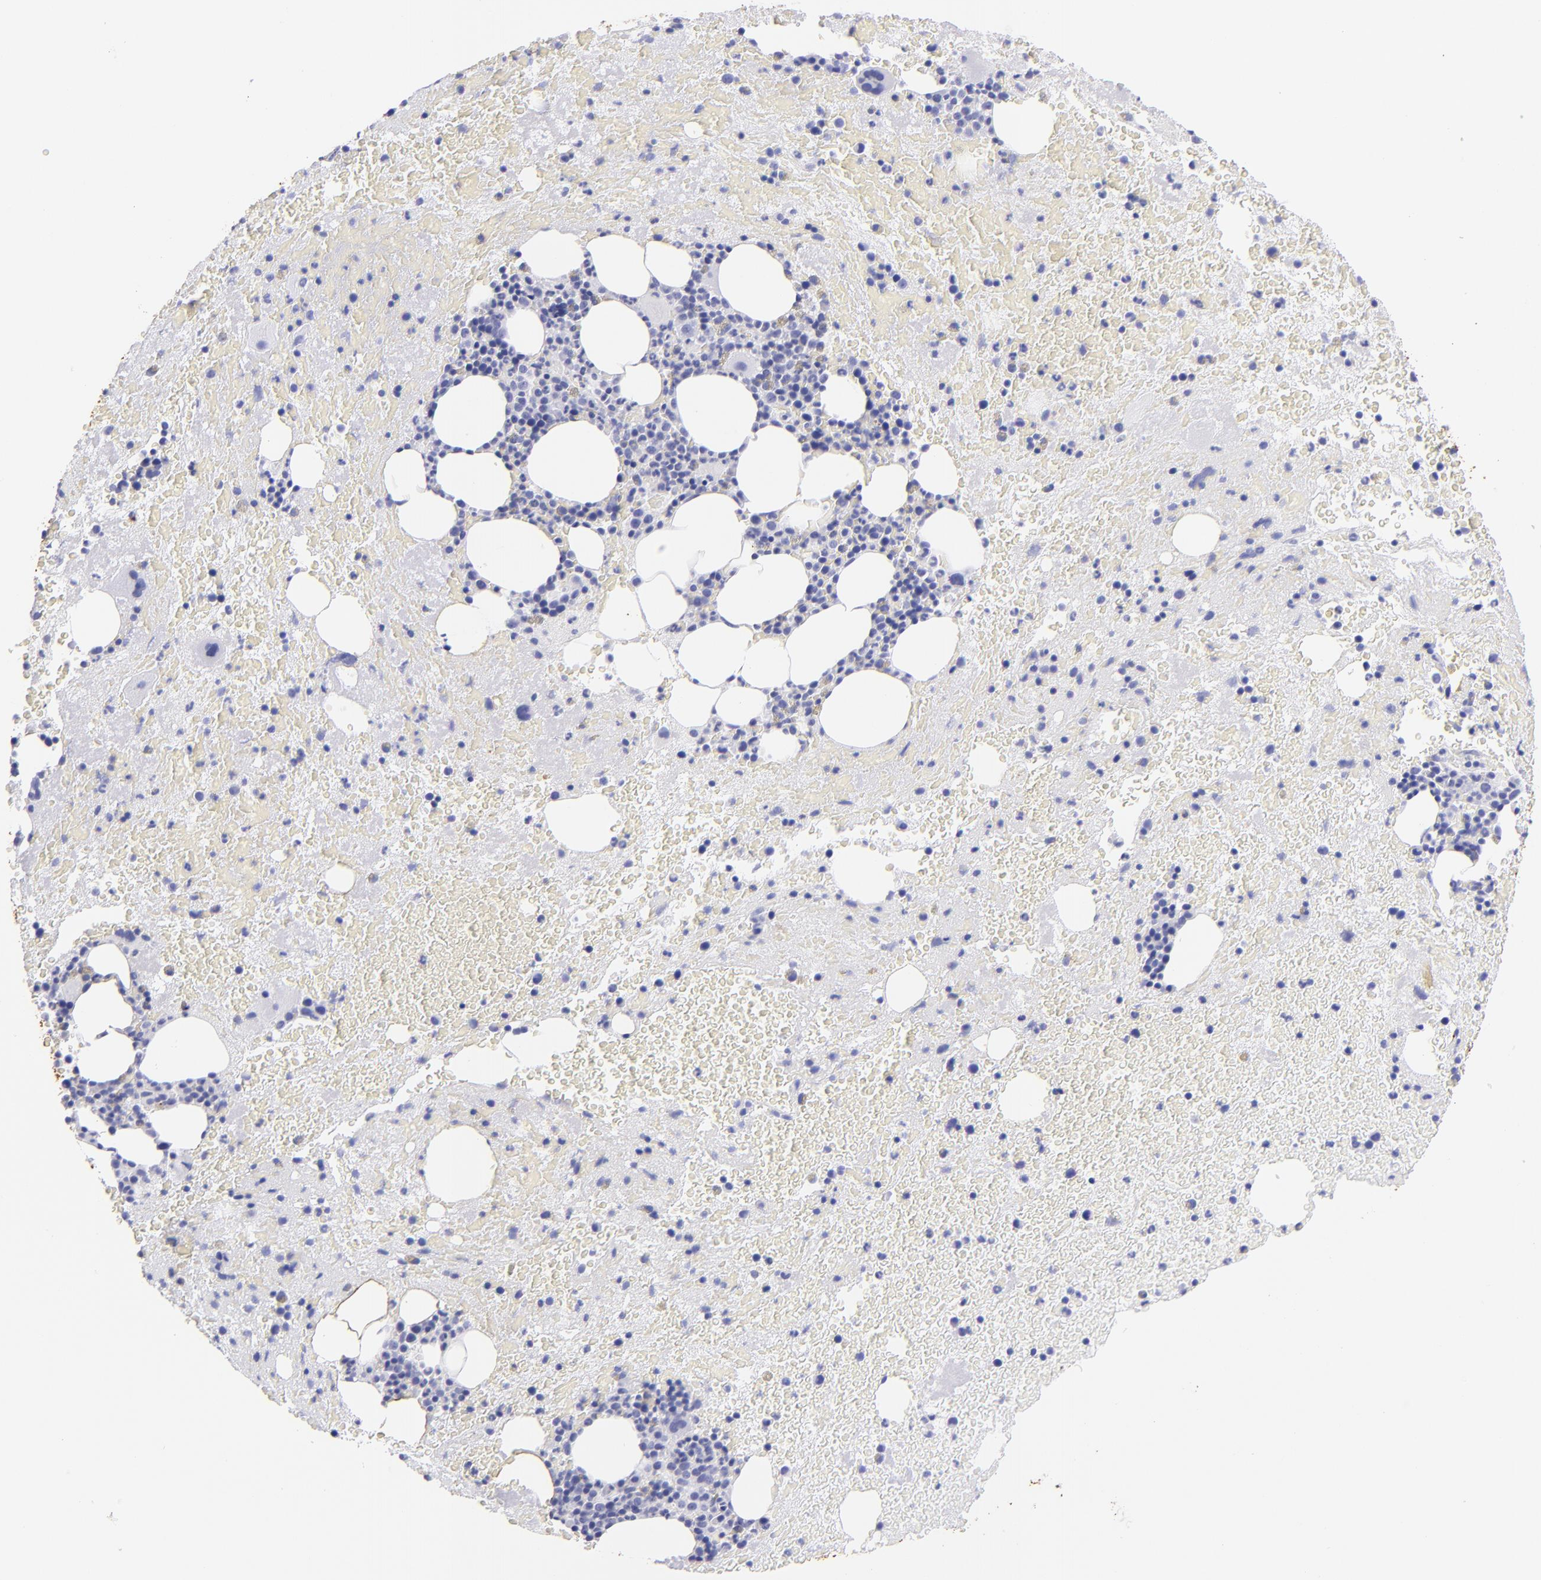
{"staining": {"intensity": "weak", "quantity": "<25%", "location": "cytoplasmic/membranous"}, "tissue": "bone marrow", "cell_type": "Hematopoietic cells", "image_type": "normal", "snomed": [{"axis": "morphology", "description": "Normal tissue, NOS"}, {"axis": "topography", "description": "Bone marrow"}], "caption": "A high-resolution micrograph shows IHC staining of normal bone marrow, which reveals no significant staining in hematopoietic cells.", "gene": "CNP", "patient": {"sex": "male", "age": 76}}